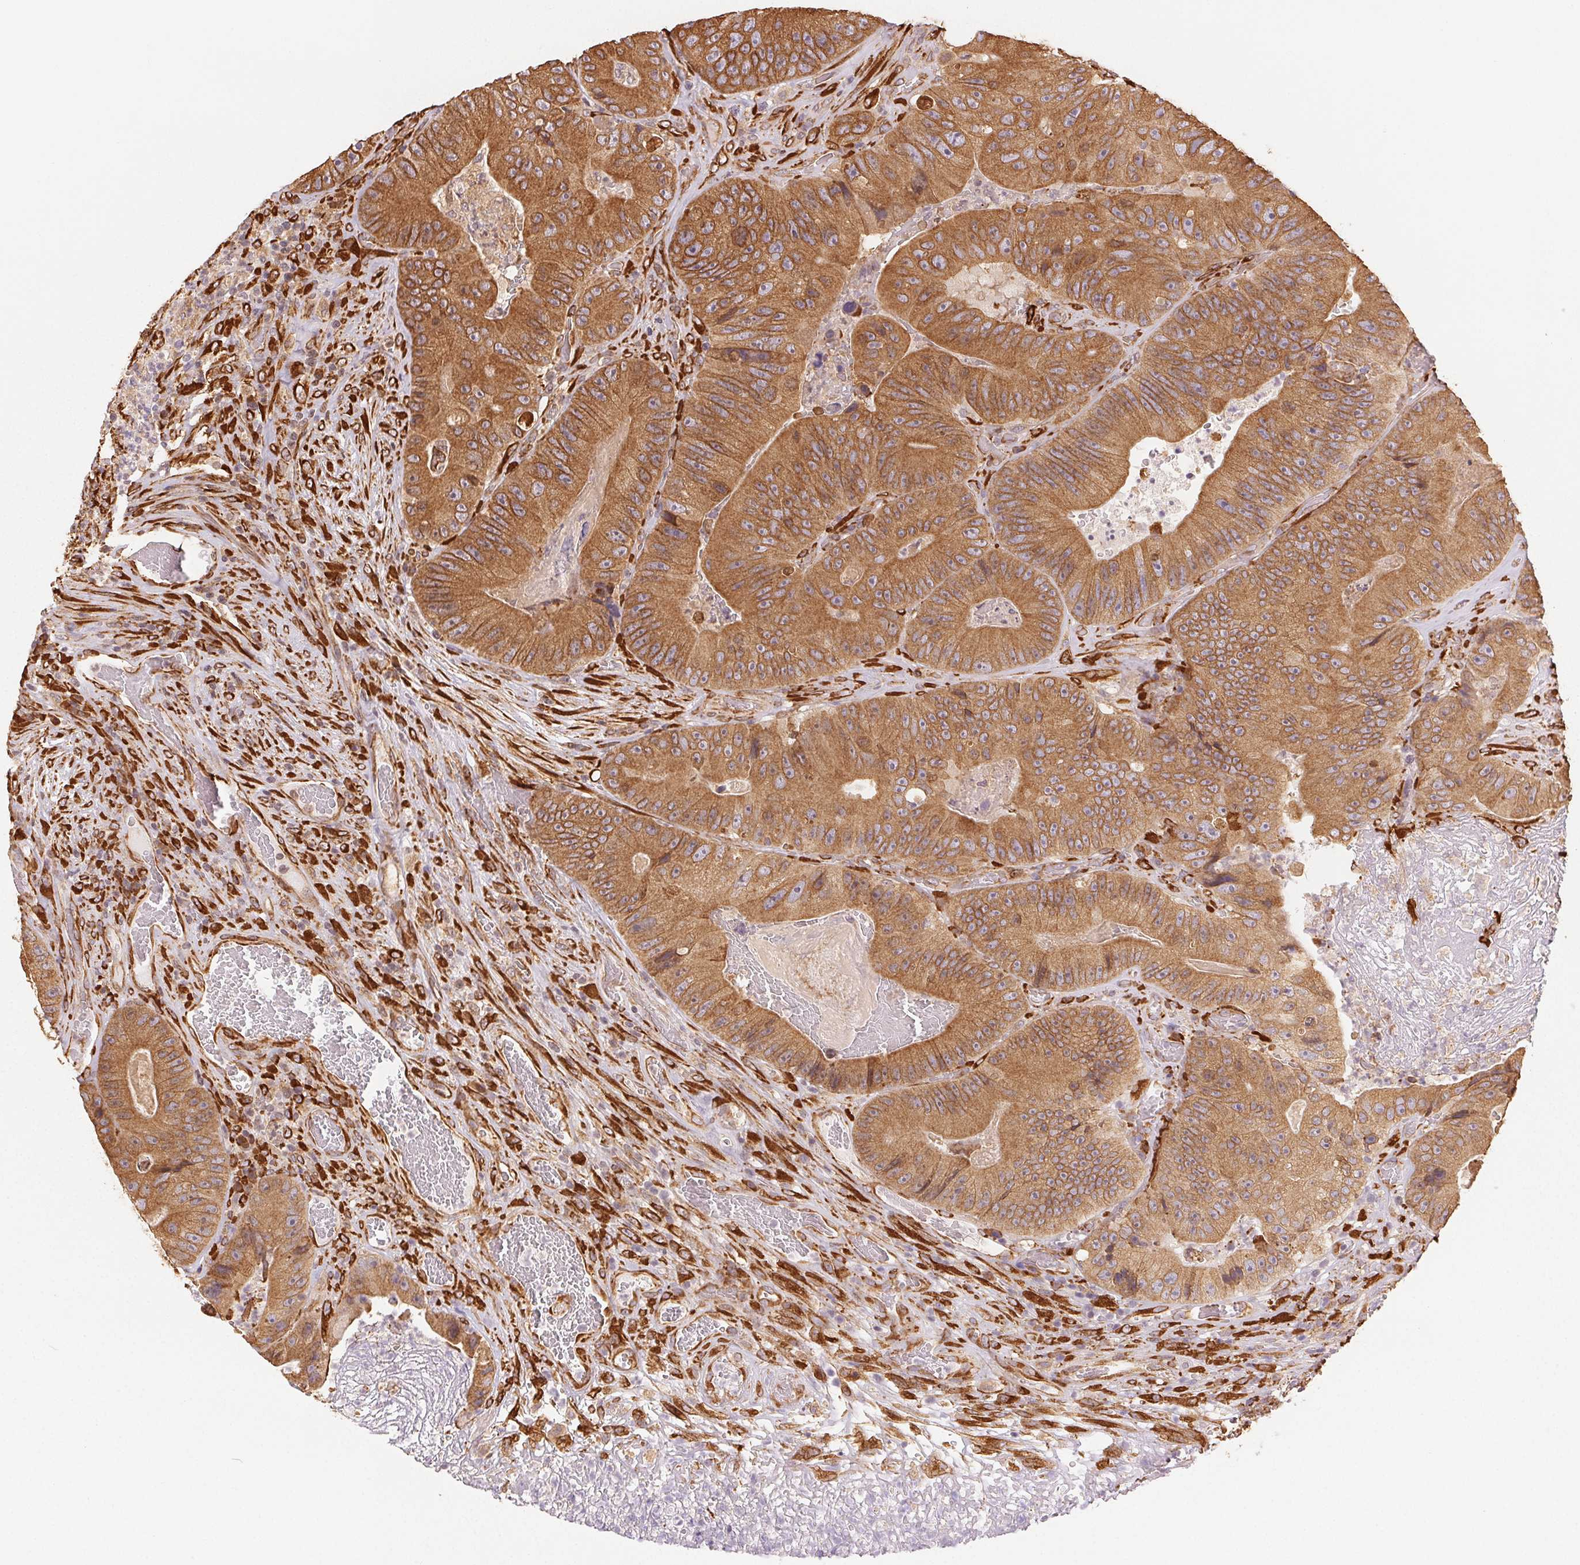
{"staining": {"intensity": "moderate", "quantity": ">75%", "location": "cytoplasmic/membranous"}, "tissue": "colorectal cancer", "cell_type": "Tumor cells", "image_type": "cancer", "snomed": [{"axis": "morphology", "description": "Adenocarcinoma, NOS"}, {"axis": "topography", "description": "Colon"}], "caption": "Approximately >75% of tumor cells in colorectal cancer (adenocarcinoma) reveal moderate cytoplasmic/membranous protein expression as visualized by brown immunohistochemical staining.", "gene": "RCN3", "patient": {"sex": "female", "age": 86}}